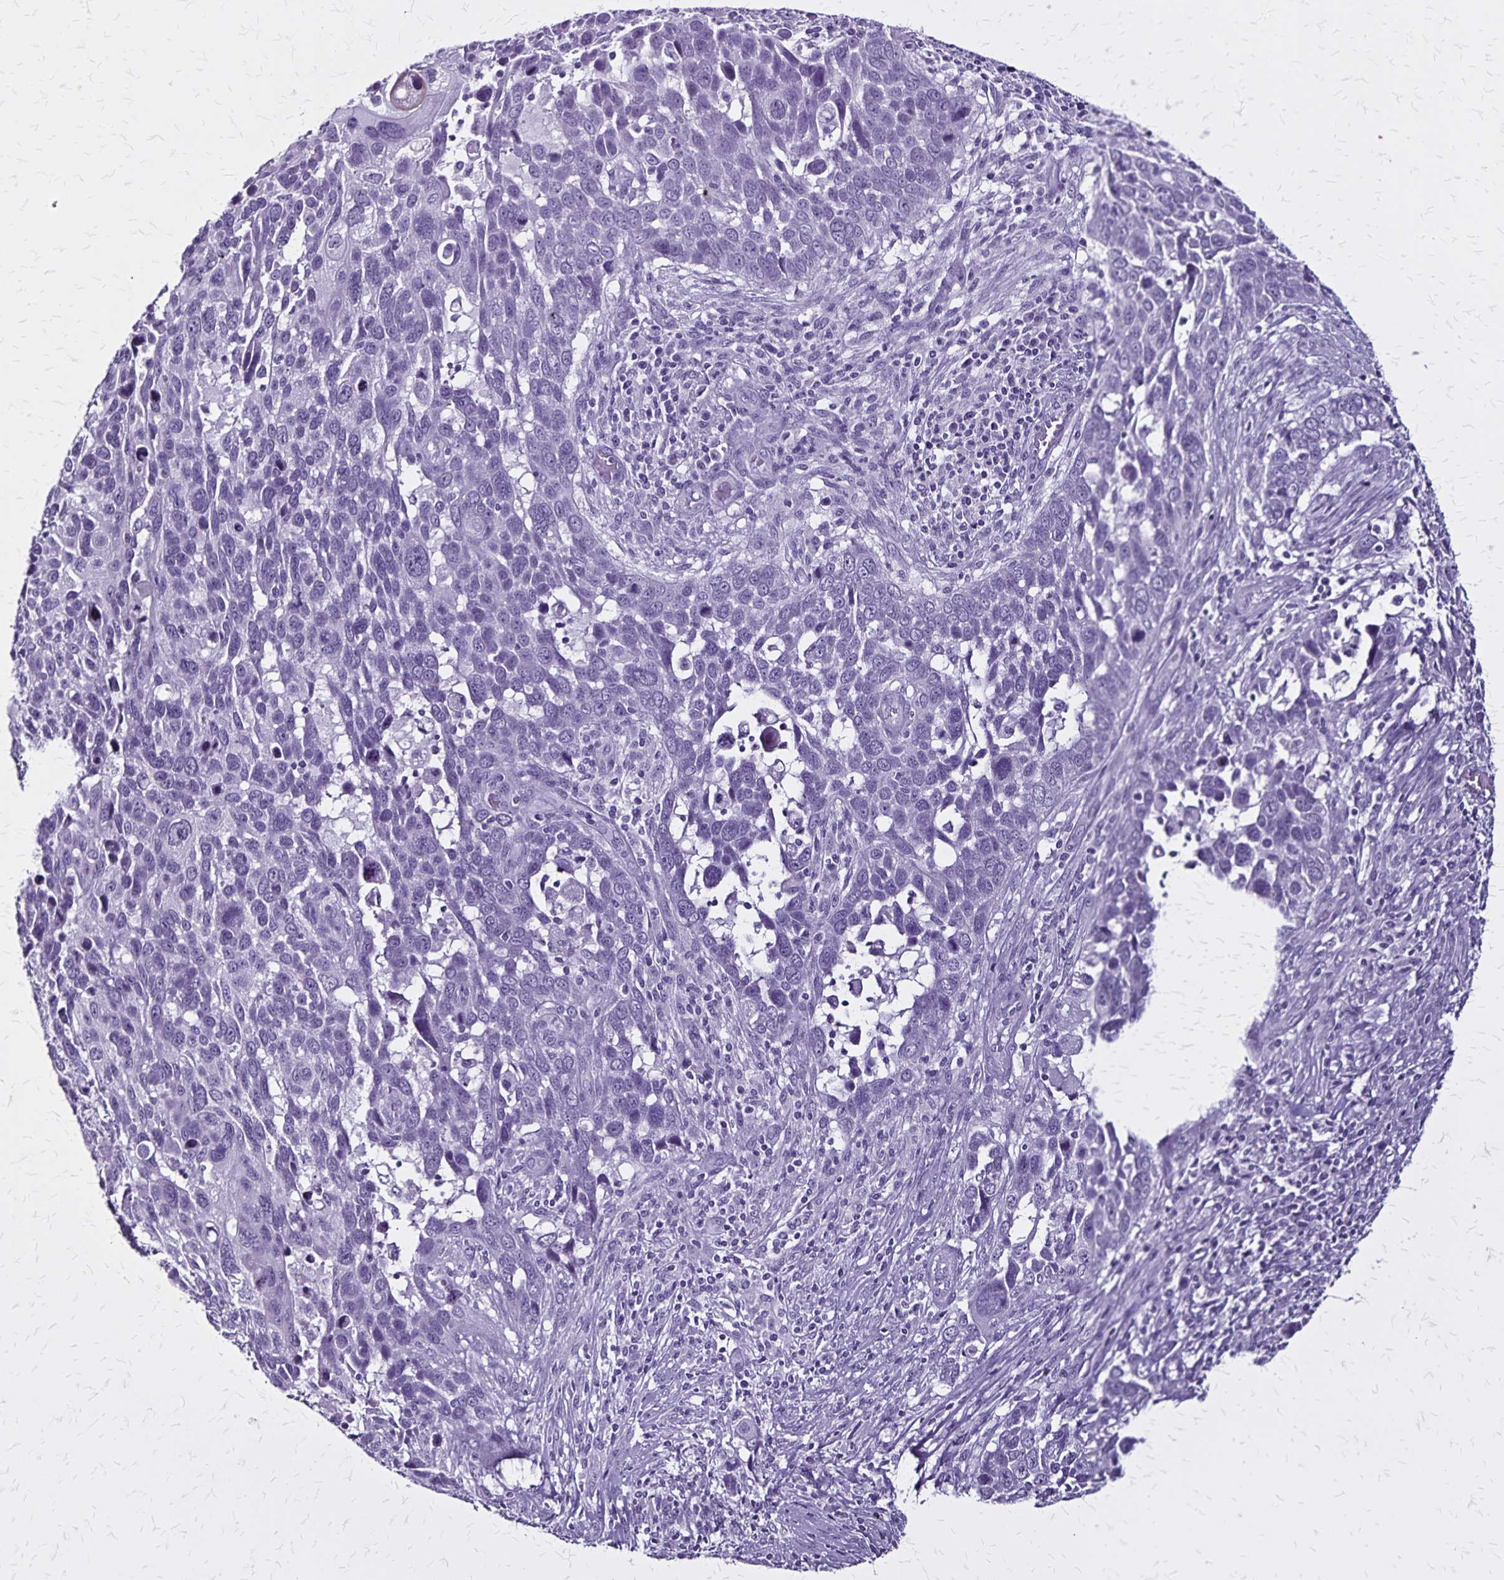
{"staining": {"intensity": "negative", "quantity": "none", "location": "none"}, "tissue": "lung cancer", "cell_type": "Tumor cells", "image_type": "cancer", "snomed": [{"axis": "morphology", "description": "Squamous cell carcinoma, NOS"}, {"axis": "topography", "description": "Lung"}], "caption": "This histopathology image is of lung squamous cell carcinoma stained with IHC to label a protein in brown with the nuclei are counter-stained blue. There is no staining in tumor cells.", "gene": "KRT2", "patient": {"sex": "male", "age": 68}}